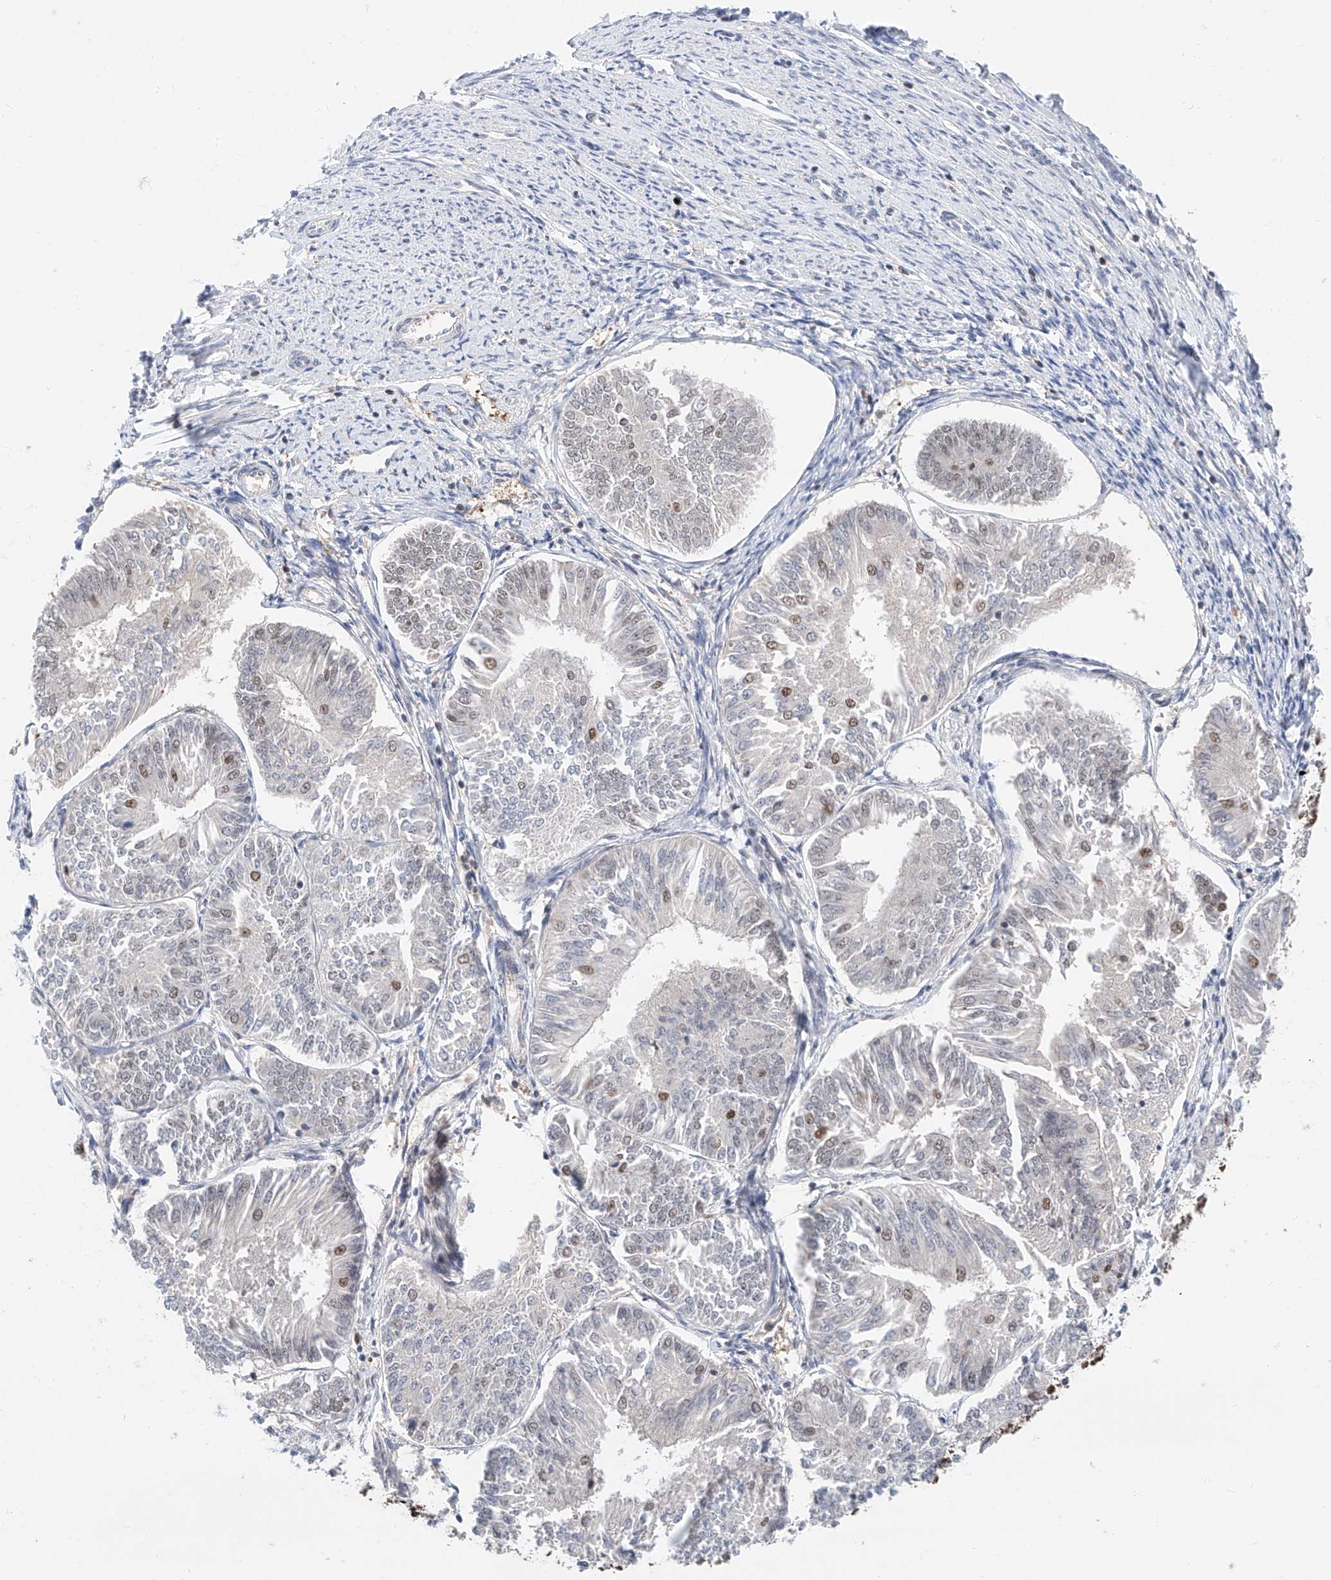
{"staining": {"intensity": "weak", "quantity": "<25%", "location": "nuclear"}, "tissue": "endometrial cancer", "cell_type": "Tumor cells", "image_type": "cancer", "snomed": [{"axis": "morphology", "description": "Adenocarcinoma, NOS"}, {"axis": "topography", "description": "Endometrium"}], "caption": "Tumor cells are negative for protein expression in human endometrial adenocarcinoma.", "gene": "SNRNP200", "patient": {"sex": "female", "age": 58}}